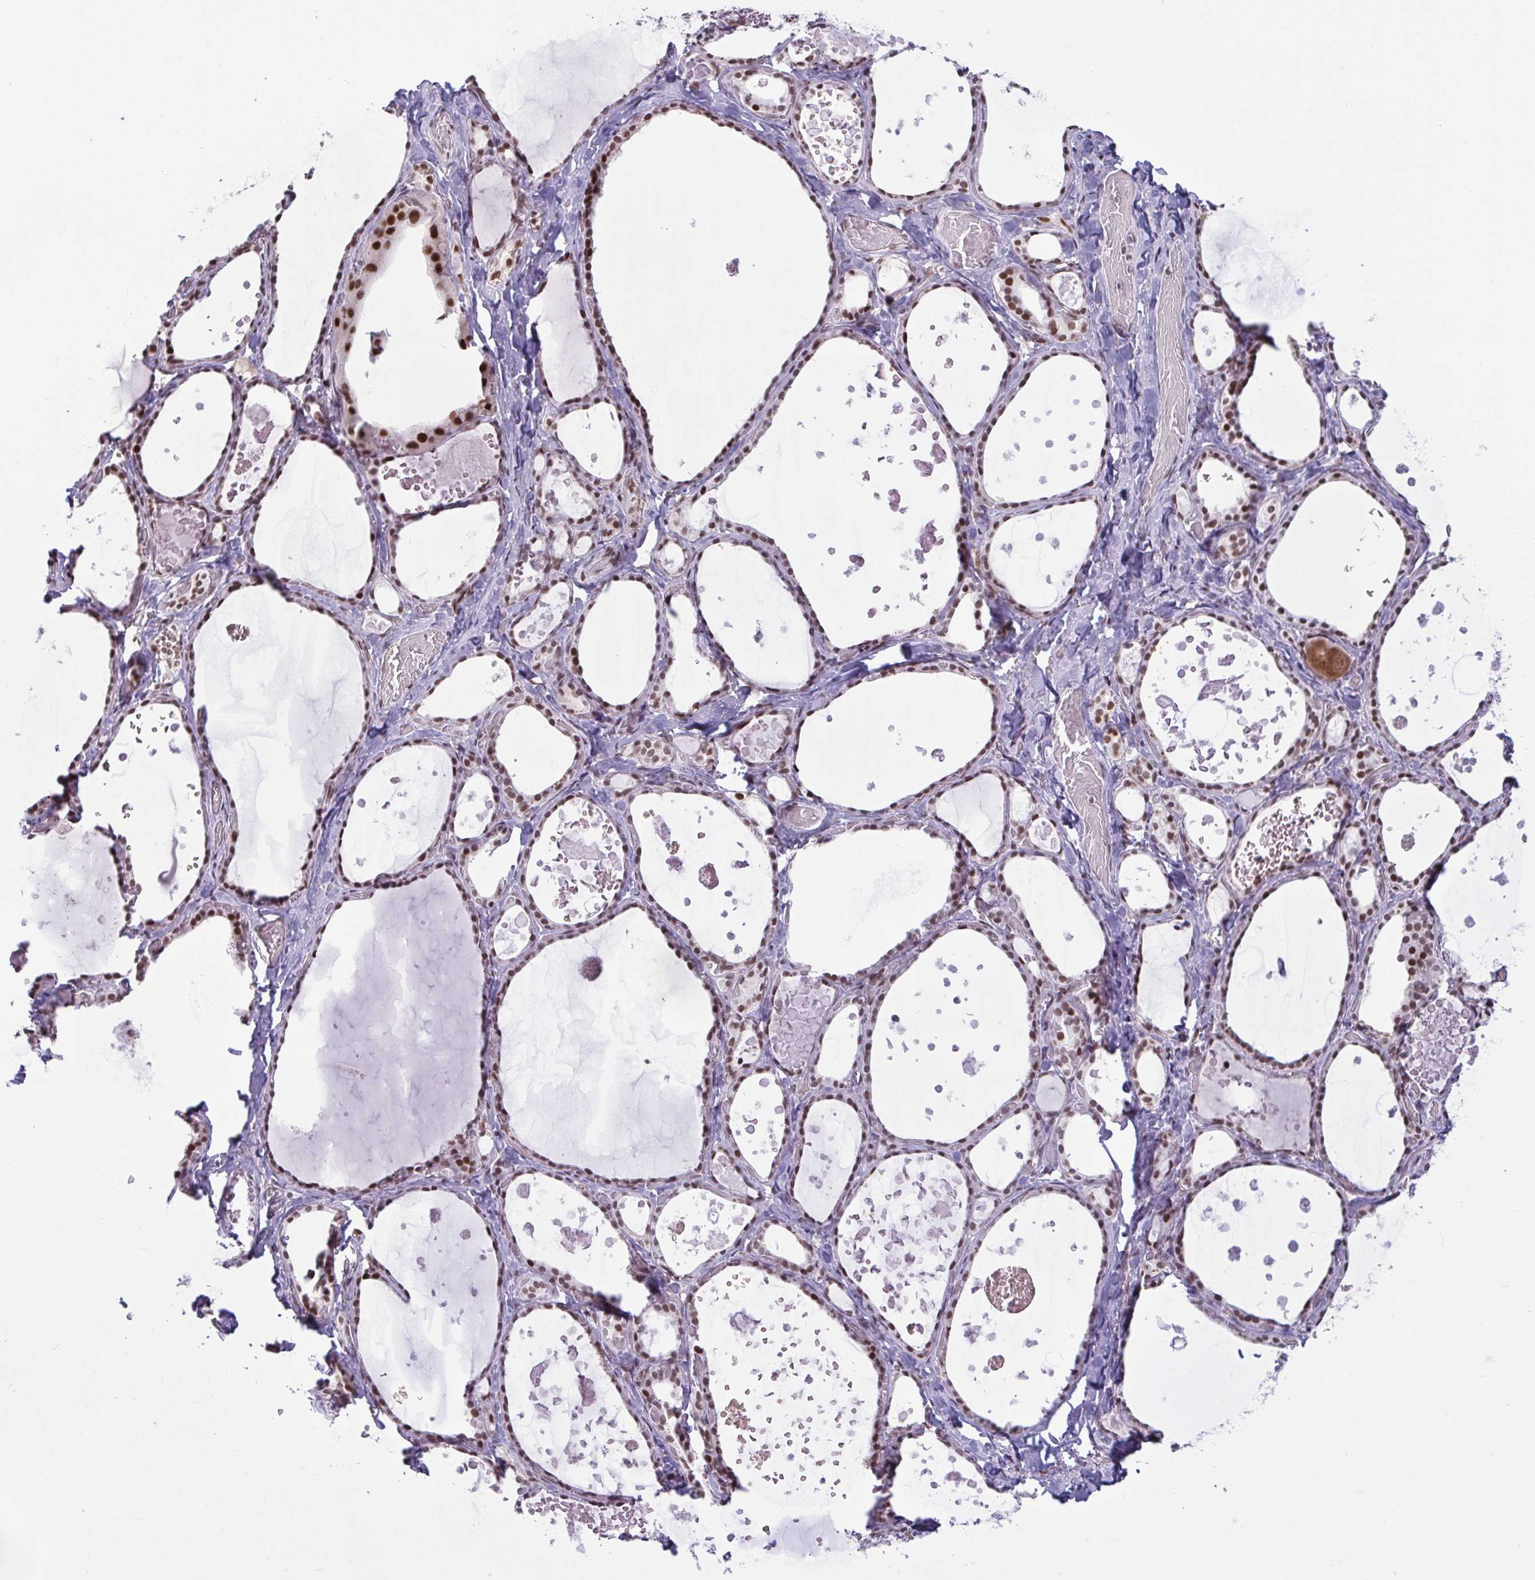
{"staining": {"intensity": "moderate", "quantity": ">75%", "location": "nuclear"}, "tissue": "thyroid gland", "cell_type": "Glandular cells", "image_type": "normal", "snomed": [{"axis": "morphology", "description": "Normal tissue, NOS"}, {"axis": "topography", "description": "Thyroid gland"}], "caption": "Protein expression analysis of normal thyroid gland exhibits moderate nuclear expression in approximately >75% of glandular cells.", "gene": "CBFA2T2", "patient": {"sex": "female", "age": 56}}